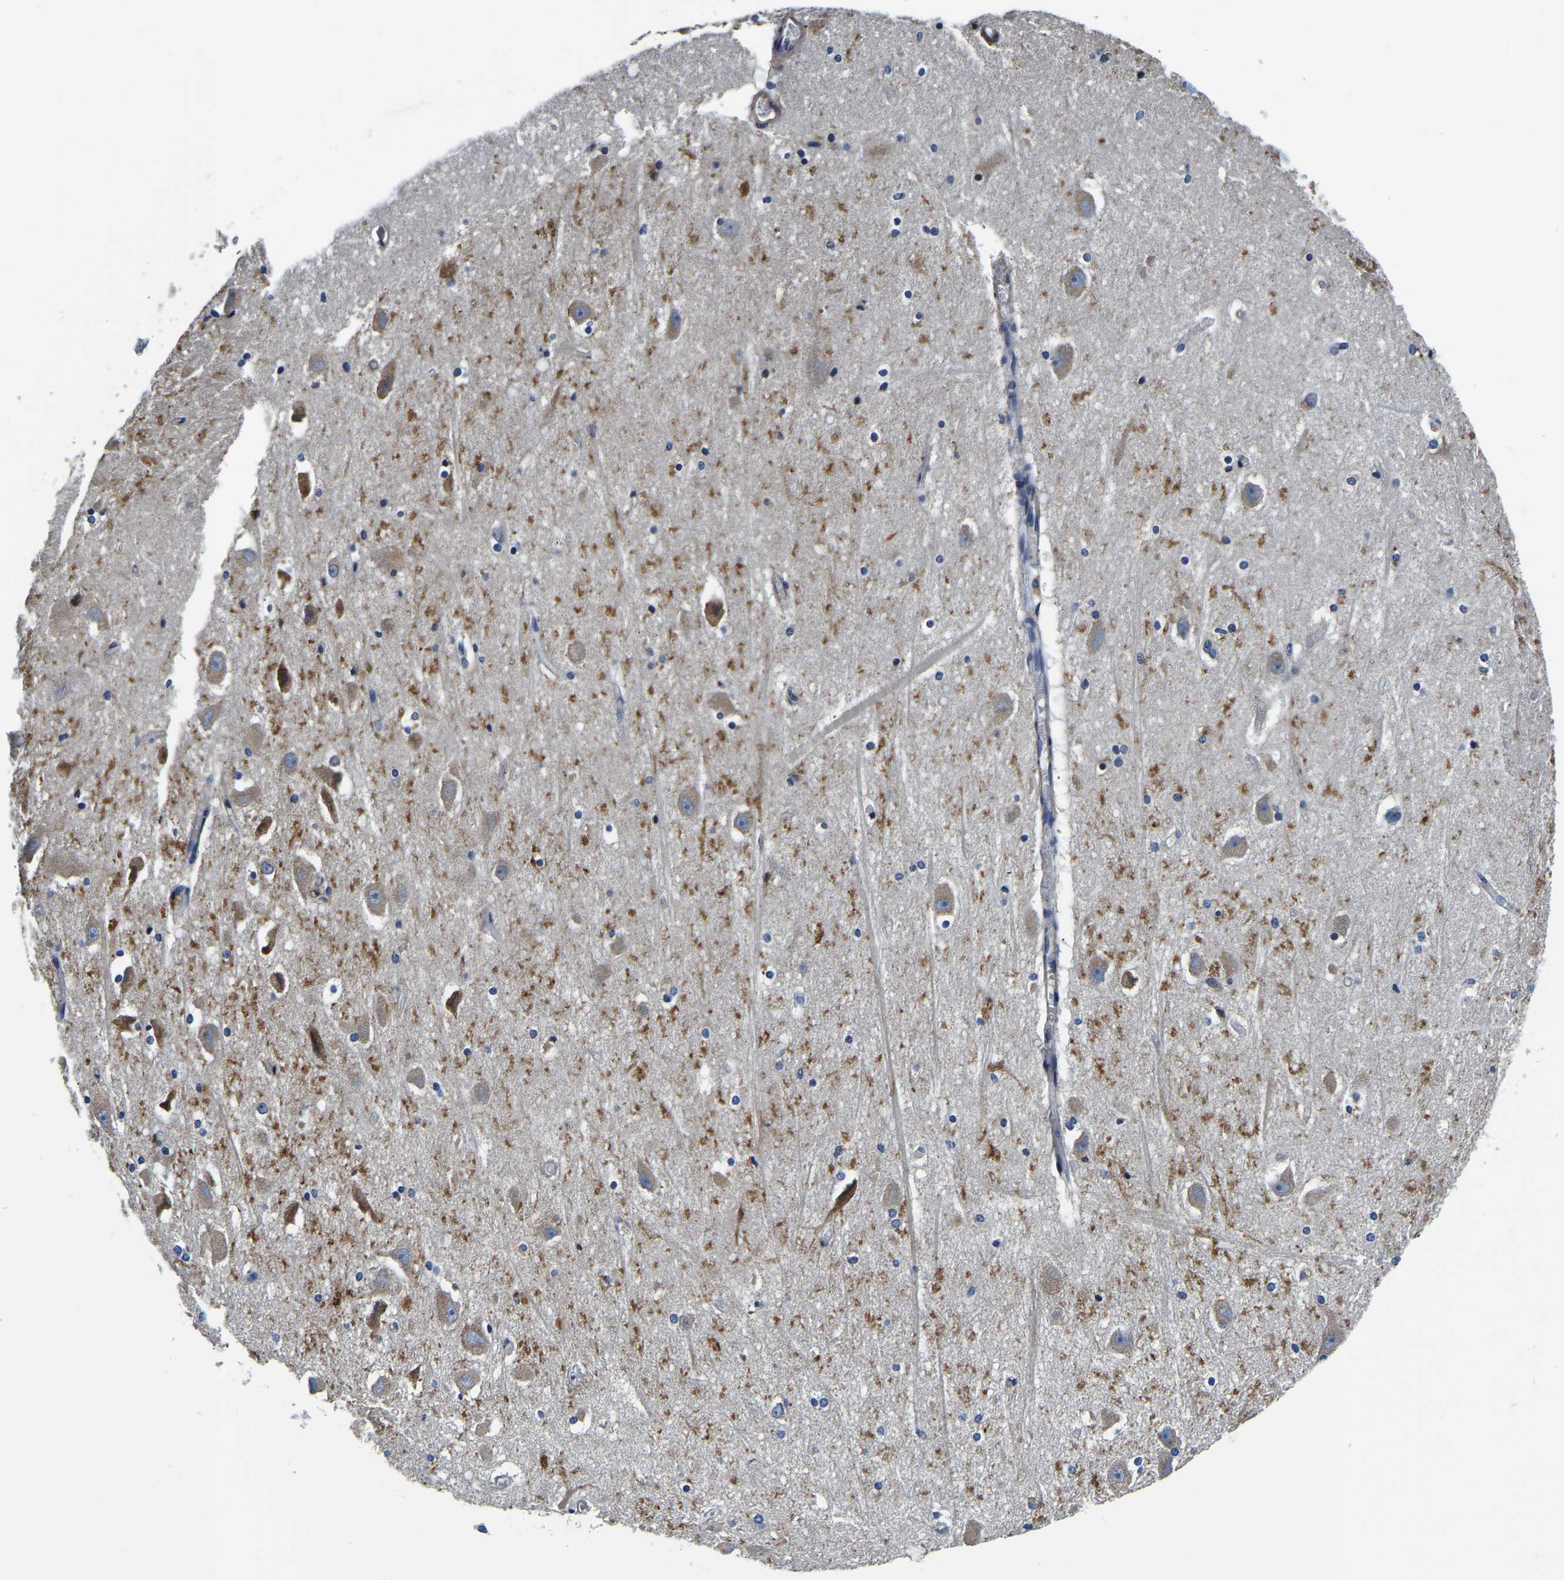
{"staining": {"intensity": "weak", "quantity": "<25%", "location": "cytoplasmic/membranous"}, "tissue": "hippocampus", "cell_type": "Glial cells", "image_type": "normal", "snomed": [{"axis": "morphology", "description": "Normal tissue, NOS"}, {"axis": "topography", "description": "Hippocampus"}], "caption": "Normal hippocampus was stained to show a protein in brown. There is no significant positivity in glial cells.", "gene": "KCTD17", "patient": {"sex": "female", "age": 19}}